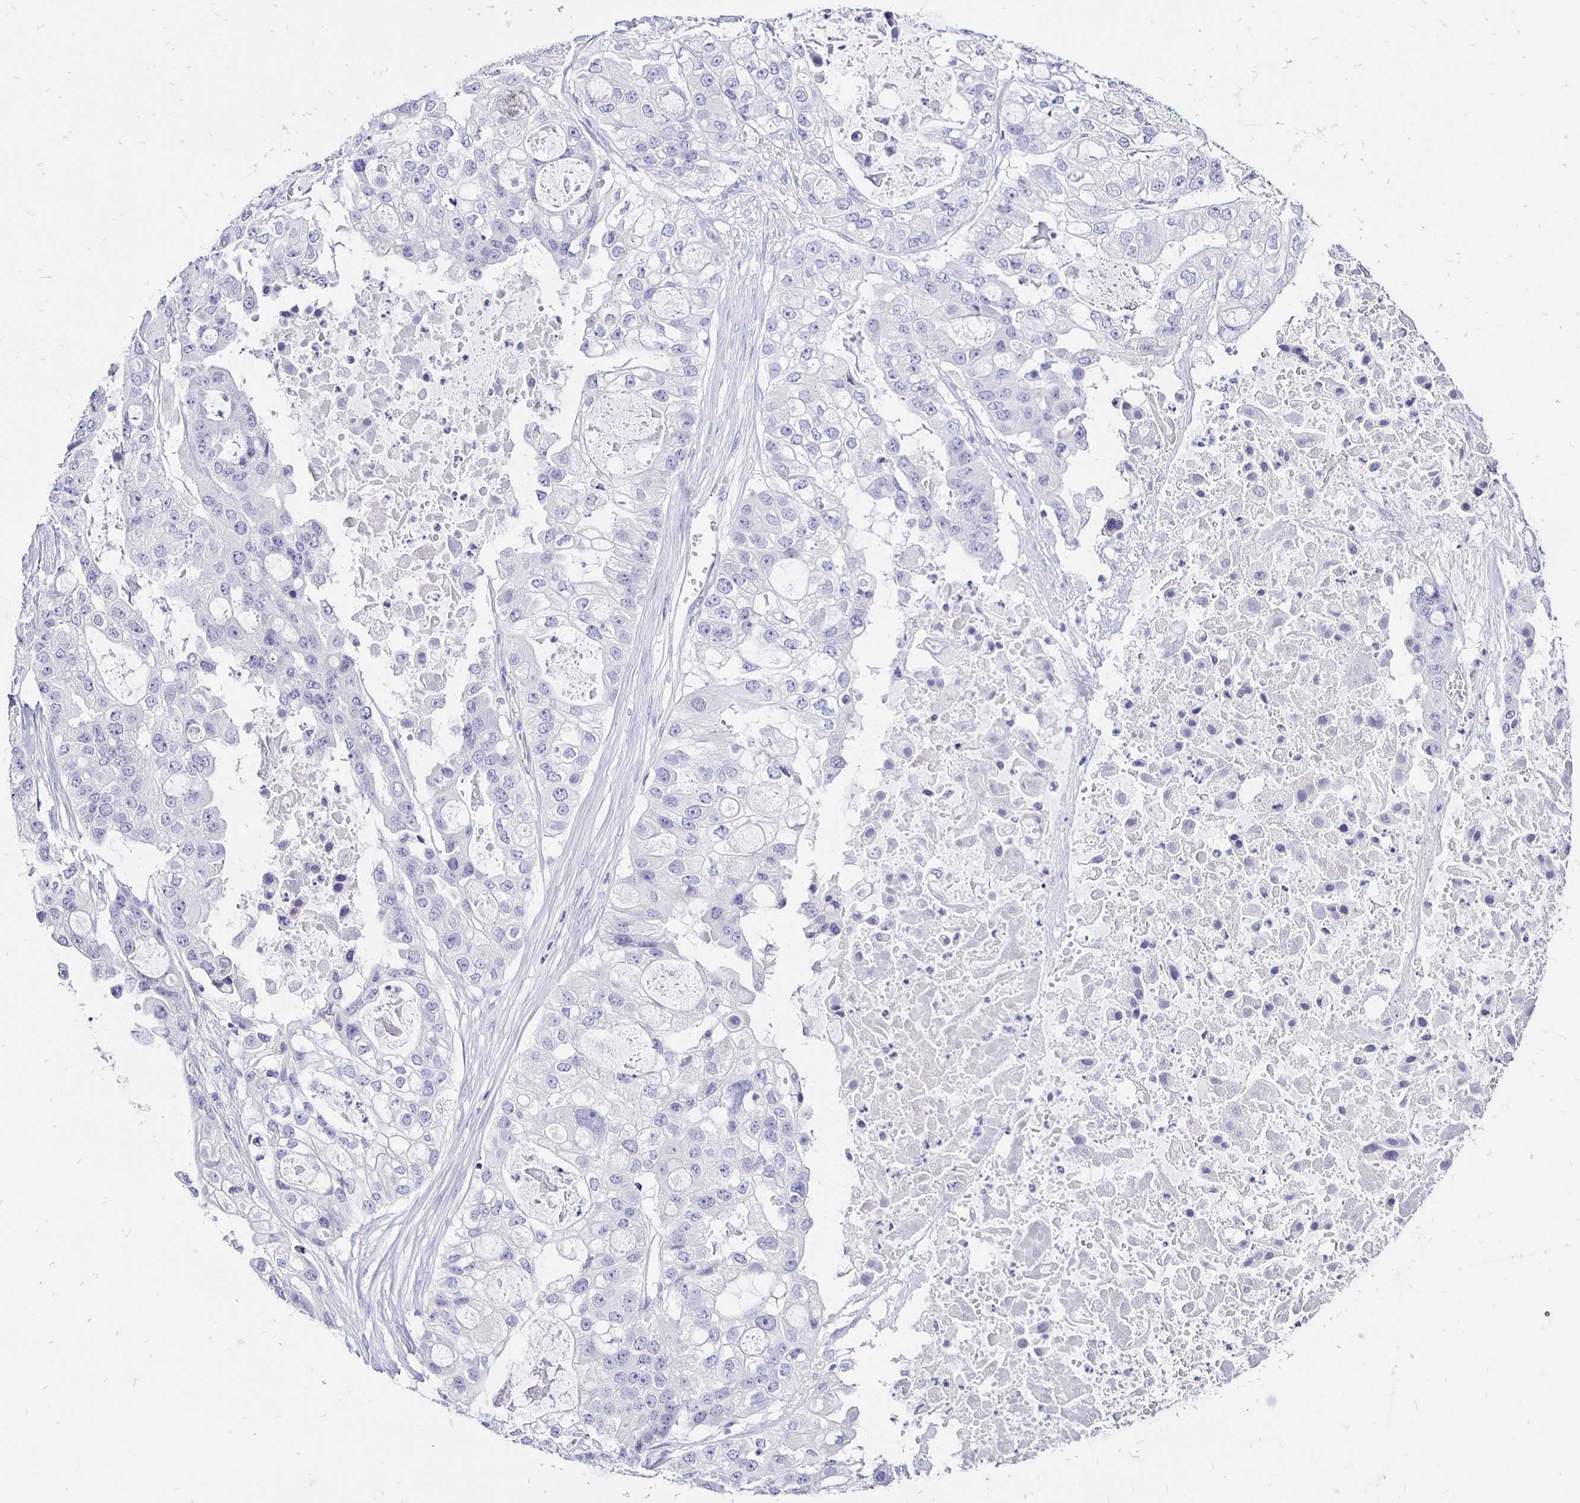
{"staining": {"intensity": "negative", "quantity": "none", "location": "none"}, "tissue": "ovarian cancer", "cell_type": "Tumor cells", "image_type": "cancer", "snomed": [{"axis": "morphology", "description": "Cystadenocarcinoma, serous, NOS"}, {"axis": "topography", "description": "Ovary"}], "caption": "Photomicrograph shows no significant protein staining in tumor cells of ovarian cancer (serous cystadenocarcinoma).", "gene": "IRGC", "patient": {"sex": "female", "age": 56}}